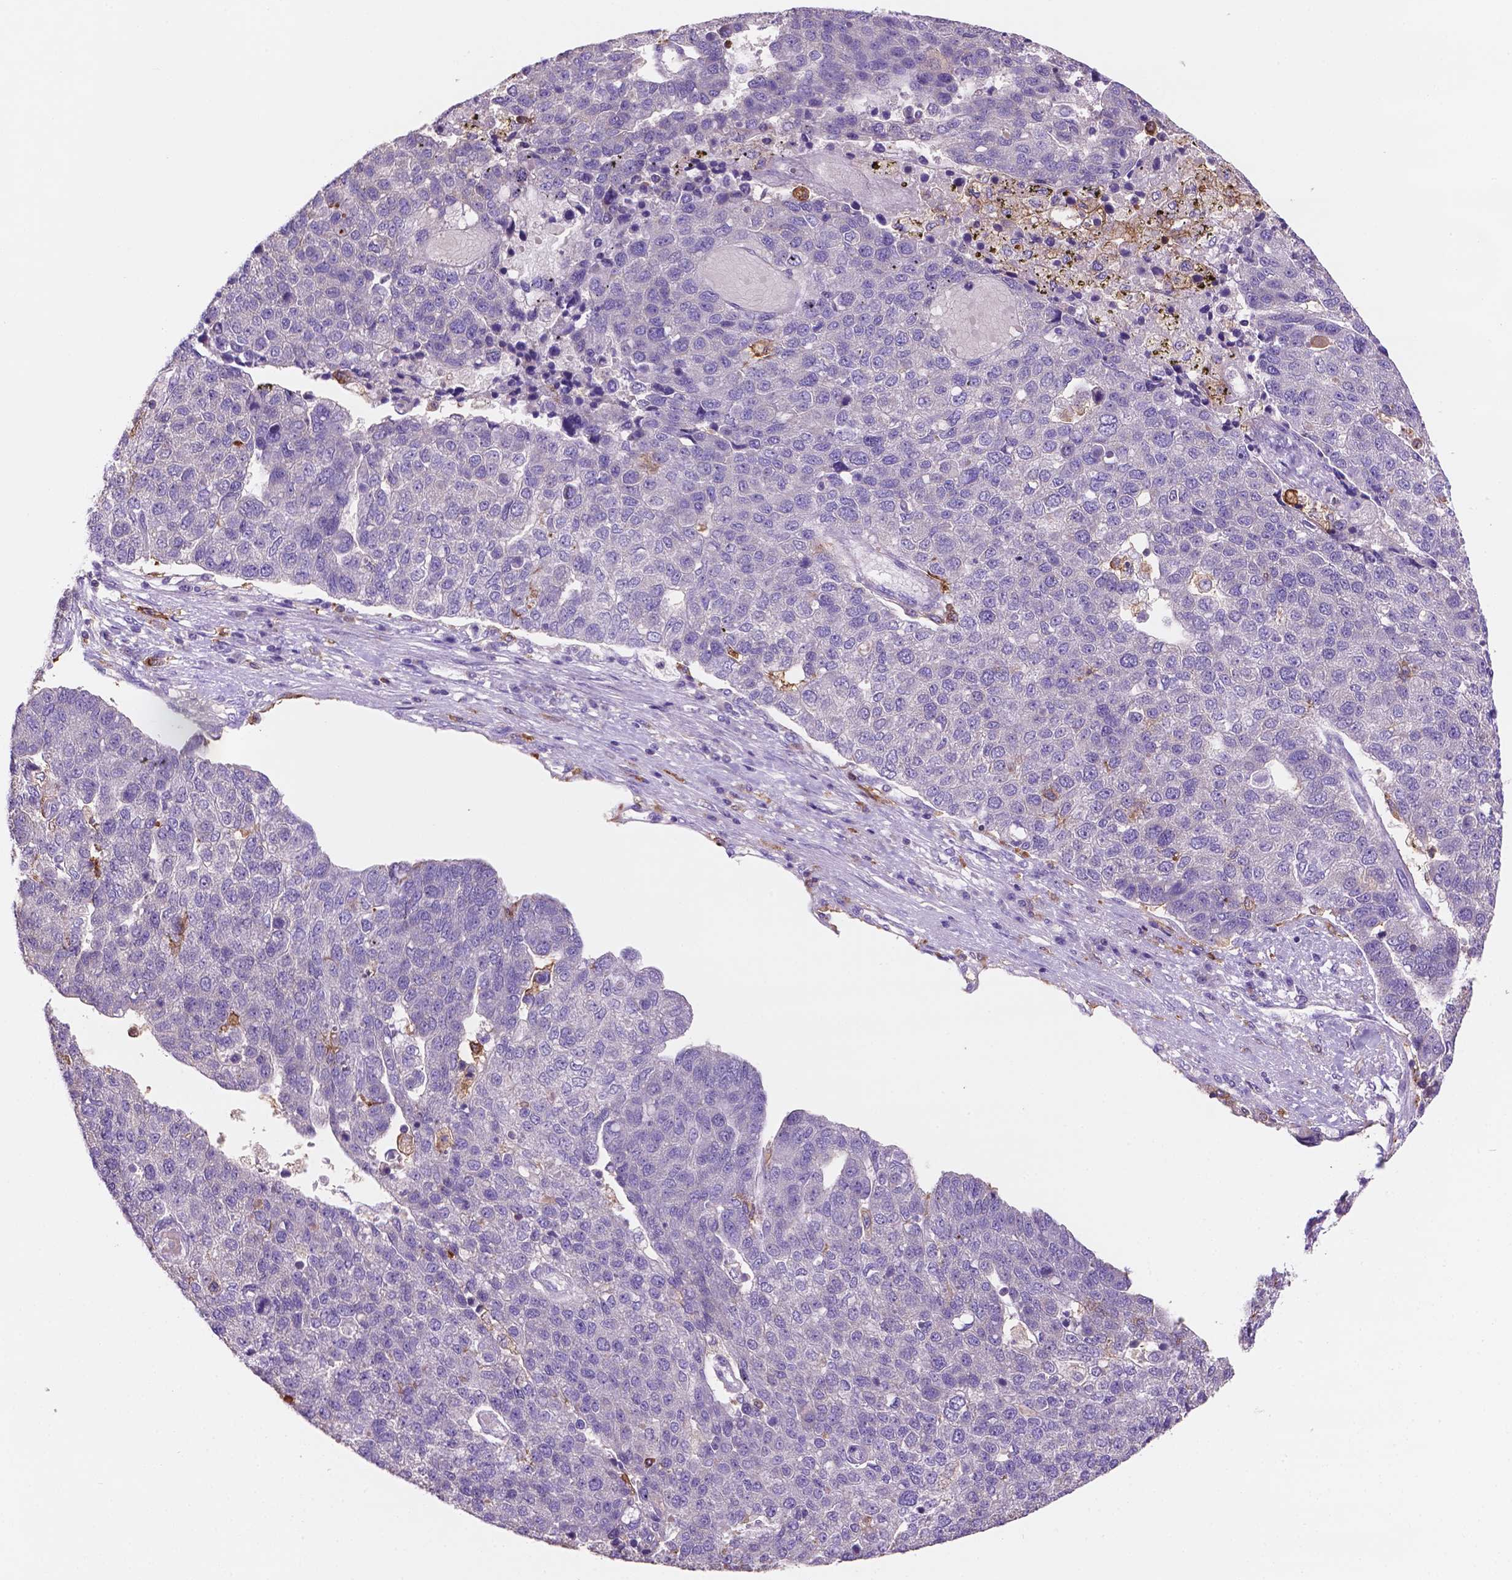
{"staining": {"intensity": "negative", "quantity": "none", "location": "none"}, "tissue": "pancreatic cancer", "cell_type": "Tumor cells", "image_type": "cancer", "snomed": [{"axis": "morphology", "description": "Adenocarcinoma, NOS"}, {"axis": "topography", "description": "Pancreas"}], "caption": "Immunohistochemical staining of pancreatic cancer reveals no significant expression in tumor cells.", "gene": "MKRN2OS", "patient": {"sex": "female", "age": 61}}